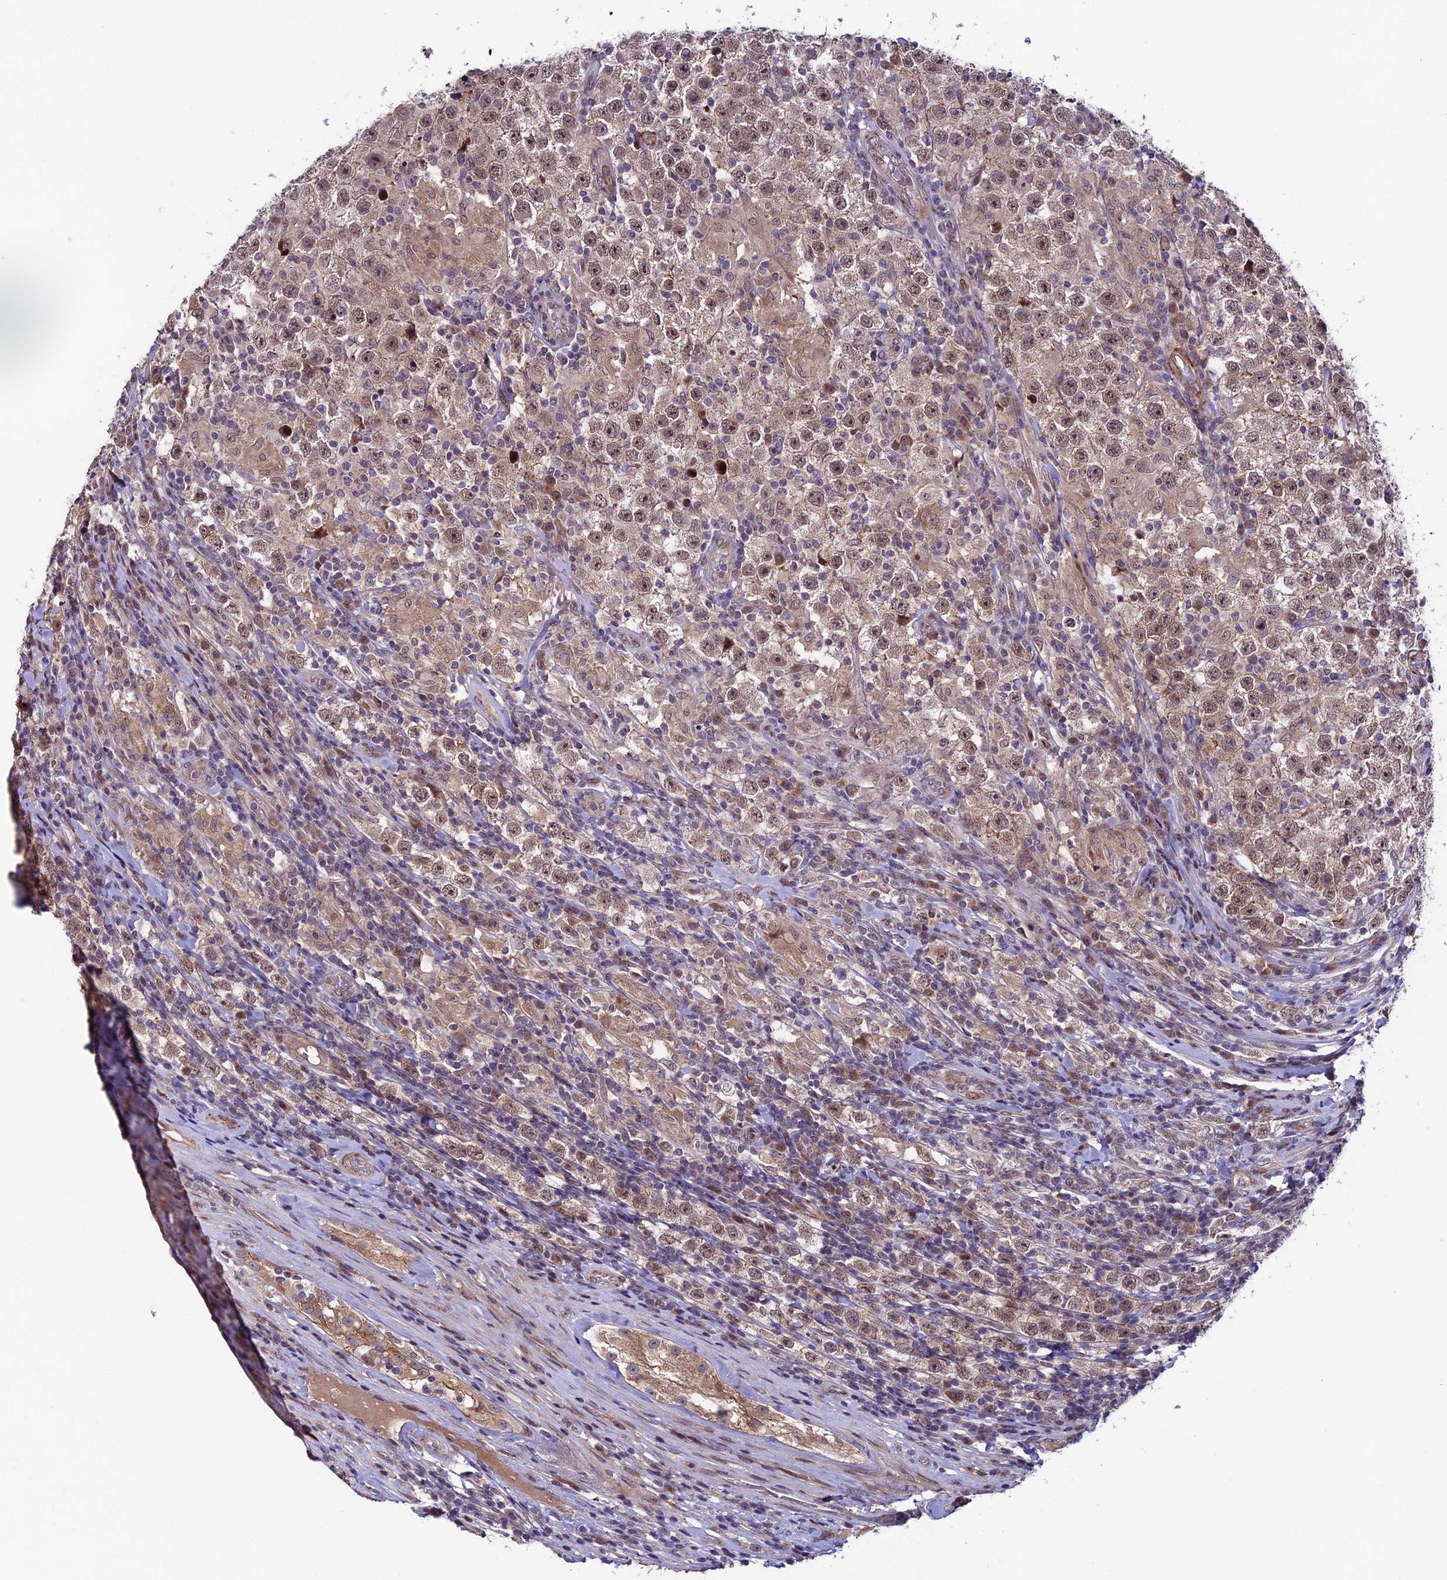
{"staining": {"intensity": "weak", "quantity": ">75%", "location": "cytoplasmic/membranous,nuclear"}, "tissue": "testis cancer", "cell_type": "Tumor cells", "image_type": "cancer", "snomed": [{"axis": "morphology", "description": "Normal tissue, NOS"}, {"axis": "morphology", "description": "Urothelial carcinoma, High grade"}, {"axis": "morphology", "description": "Seminoma, NOS"}, {"axis": "morphology", "description": "Carcinoma, Embryonal, NOS"}, {"axis": "topography", "description": "Urinary bladder"}, {"axis": "topography", "description": "Testis"}], "caption": "Immunohistochemical staining of human testis cancer displays weak cytoplasmic/membranous and nuclear protein expression in approximately >75% of tumor cells.", "gene": "SIPA1L3", "patient": {"sex": "male", "age": 41}}